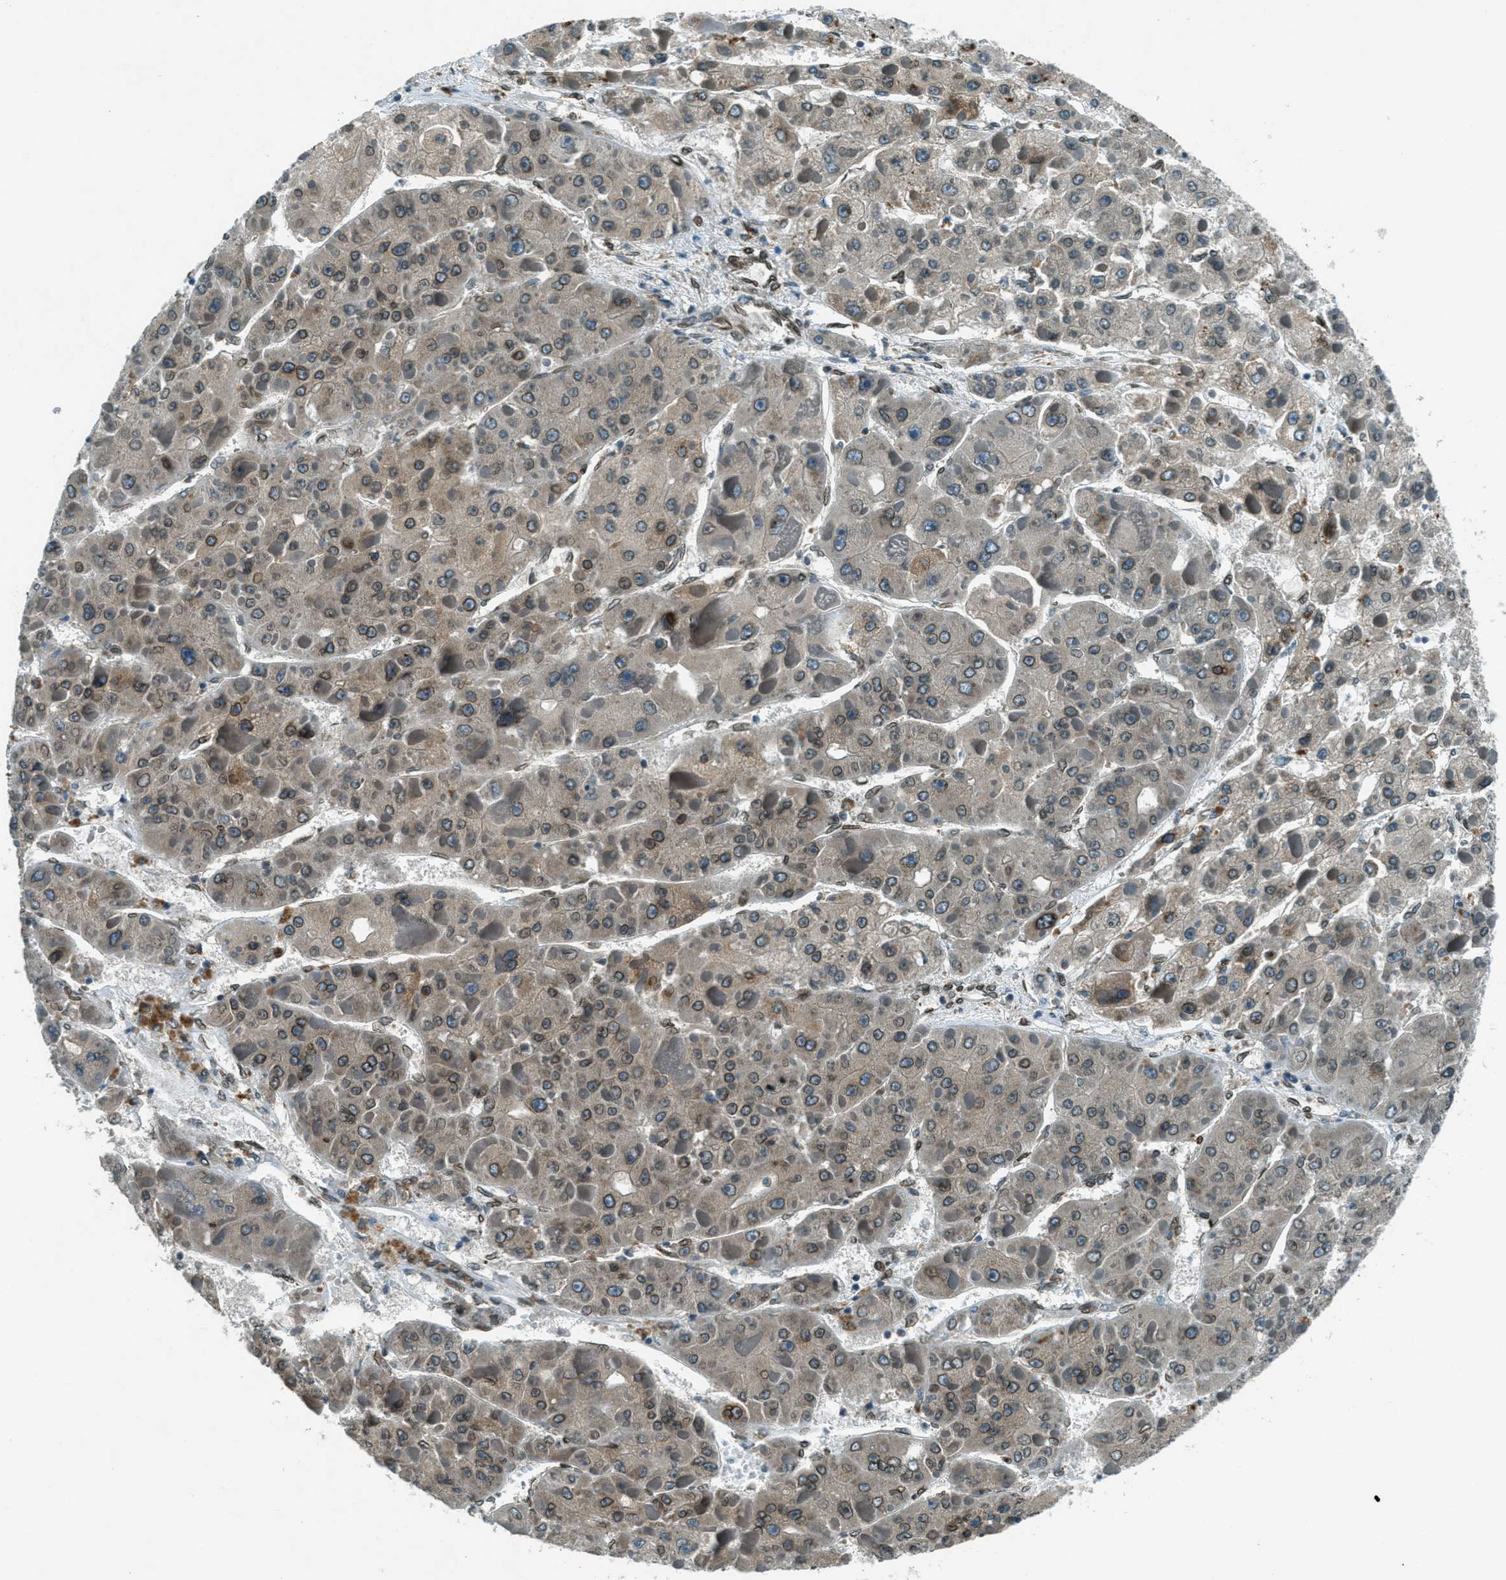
{"staining": {"intensity": "moderate", "quantity": ">75%", "location": "cytoplasmic/membranous,nuclear"}, "tissue": "liver cancer", "cell_type": "Tumor cells", "image_type": "cancer", "snomed": [{"axis": "morphology", "description": "Carcinoma, Hepatocellular, NOS"}, {"axis": "topography", "description": "Liver"}], "caption": "DAB immunohistochemical staining of hepatocellular carcinoma (liver) demonstrates moderate cytoplasmic/membranous and nuclear protein staining in approximately >75% of tumor cells. Using DAB (3,3'-diaminobenzidine) (brown) and hematoxylin (blue) stains, captured at high magnification using brightfield microscopy.", "gene": "LEMD2", "patient": {"sex": "female", "age": 73}}